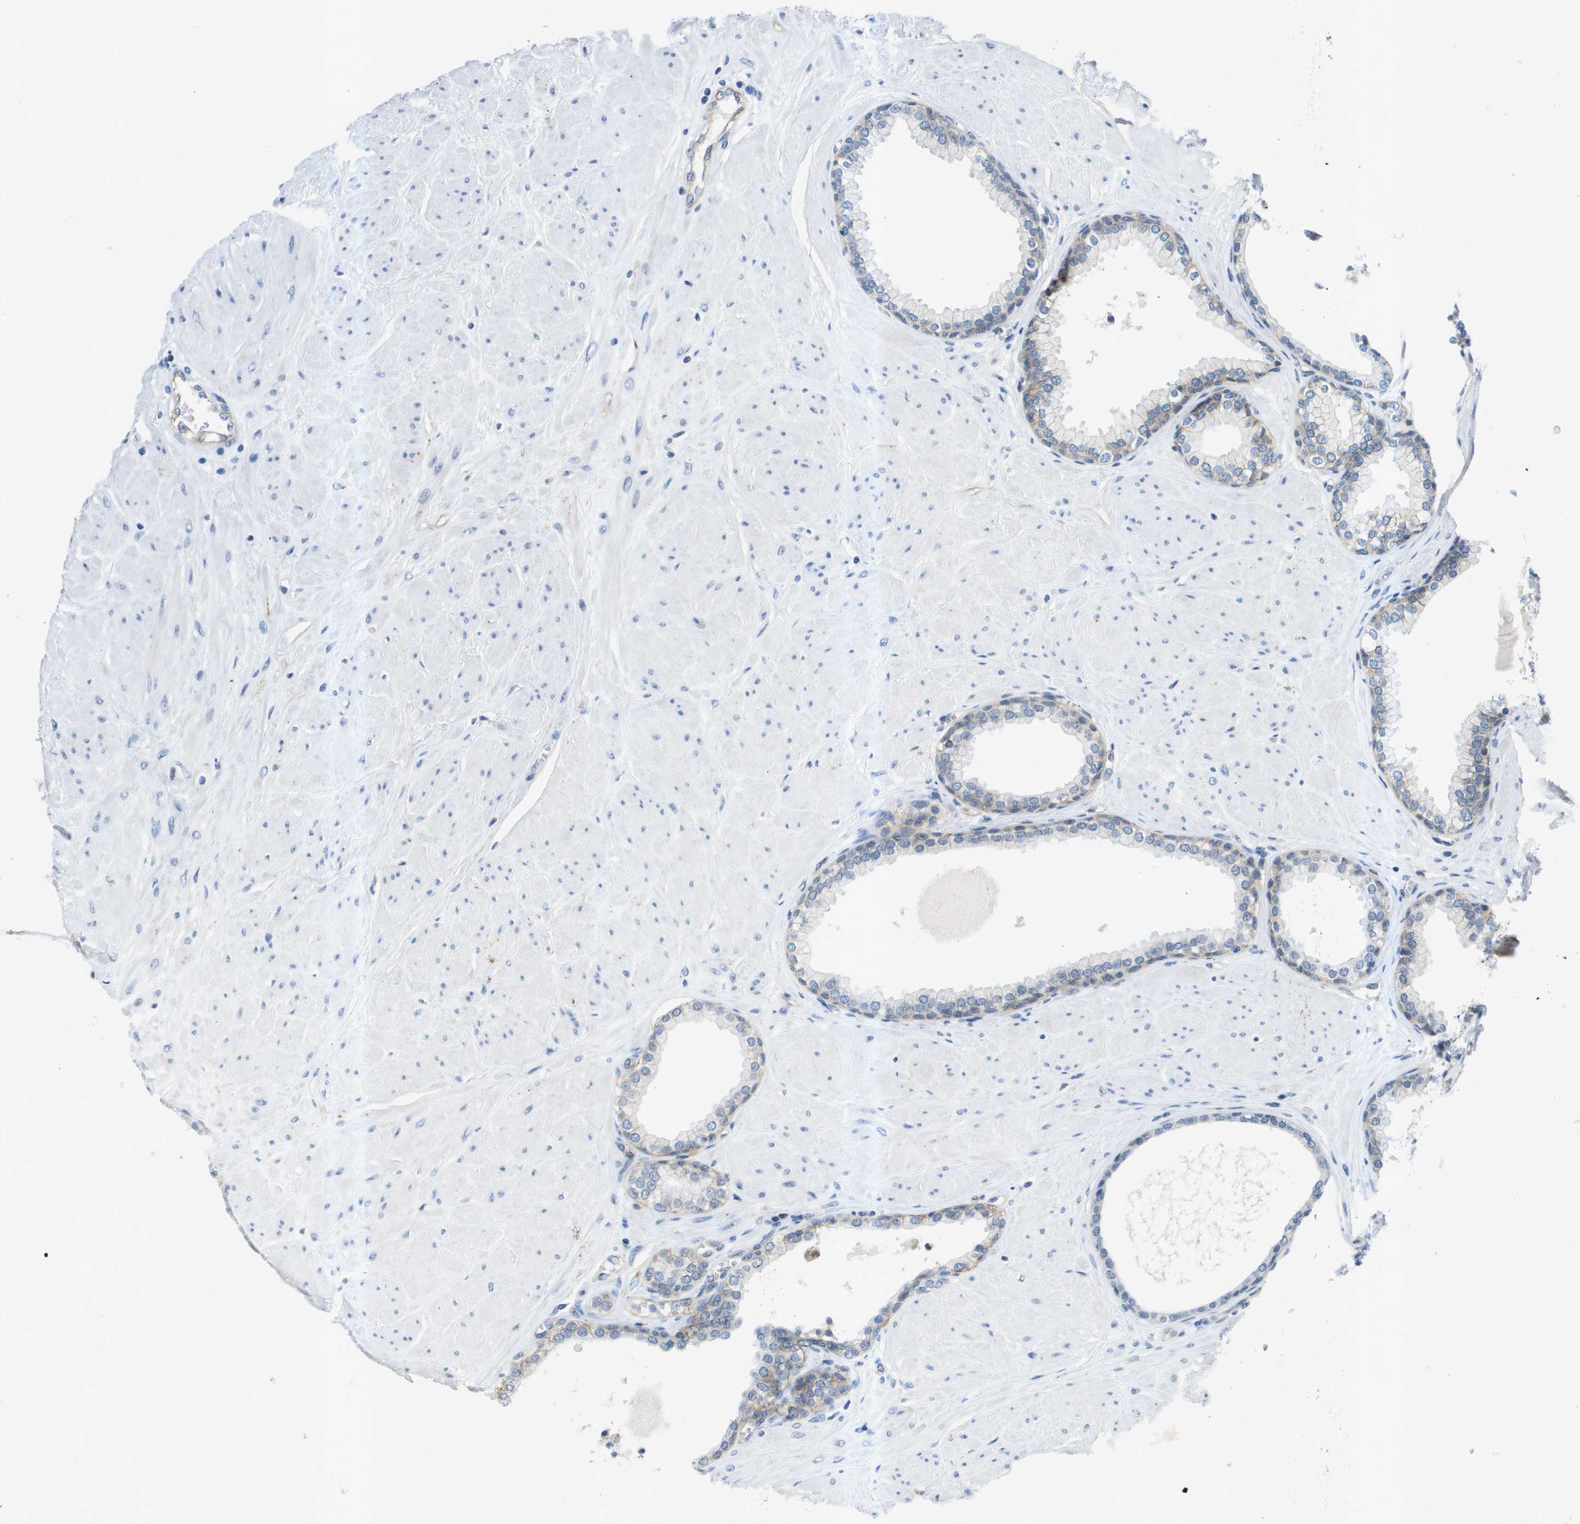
{"staining": {"intensity": "moderate", "quantity": "<25%", "location": "cytoplasmic/membranous"}, "tissue": "prostate", "cell_type": "Glandular cells", "image_type": "normal", "snomed": [{"axis": "morphology", "description": "Normal tissue, NOS"}, {"axis": "topography", "description": "Prostate"}], "caption": "High-magnification brightfield microscopy of unremarkable prostate stained with DAB (3,3'-diaminobenzidine) (brown) and counterstained with hematoxylin (blue). glandular cells exhibit moderate cytoplasmic/membranous staining is seen in approximately<25% of cells. (DAB (3,3'-diaminobenzidine) IHC, brown staining for protein, blue staining for nuclei).", "gene": "ITGA6", "patient": {"sex": "male", "age": 51}}